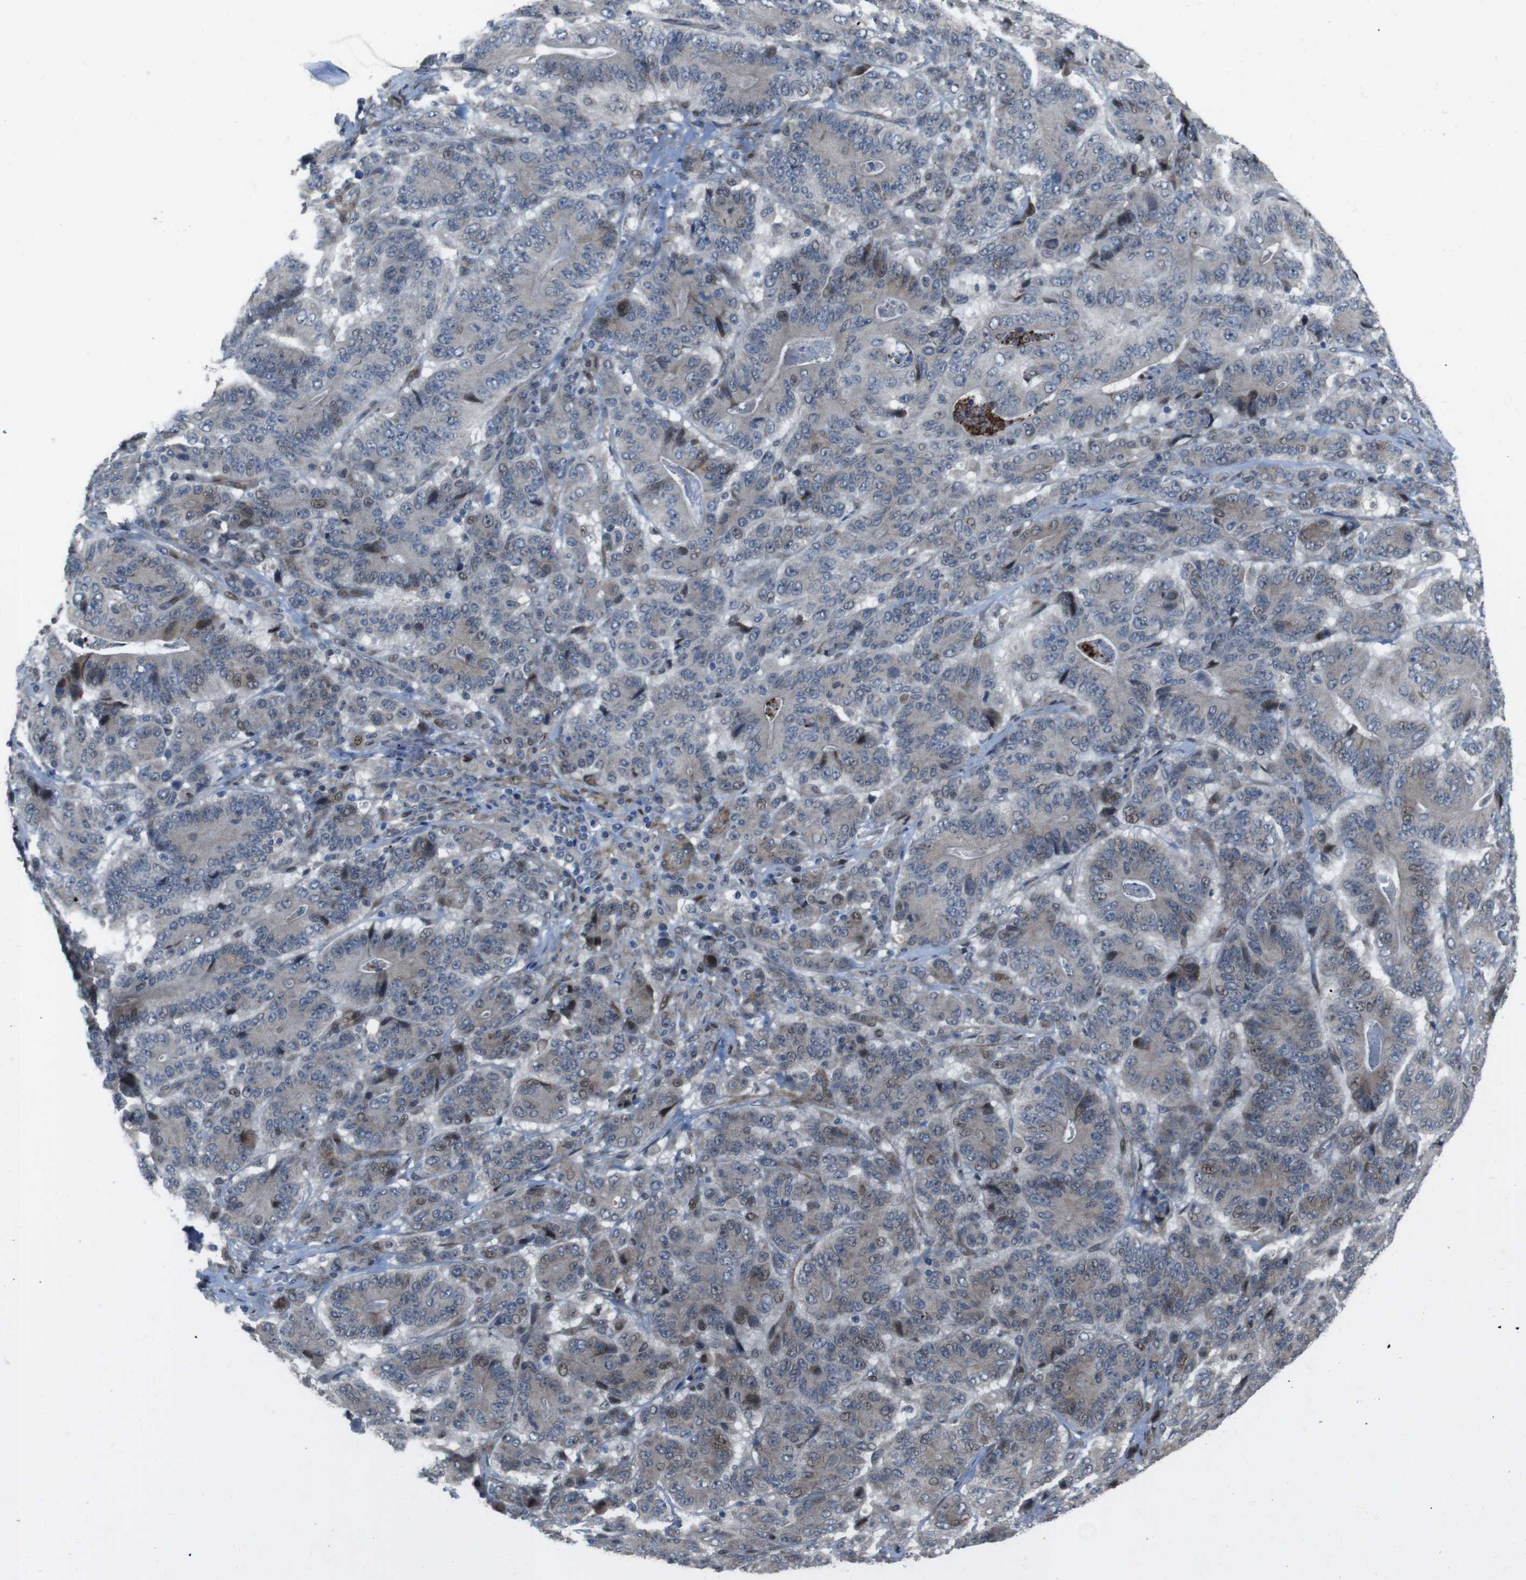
{"staining": {"intensity": "moderate", "quantity": "<25%", "location": "nuclear"}, "tissue": "stomach cancer", "cell_type": "Tumor cells", "image_type": "cancer", "snomed": [{"axis": "morphology", "description": "Adenocarcinoma, NOS"}, {"axis": "topography", "description": "Stomach"}], "caption": "IHC image of neoplastic tissue: stomach cancer (adenocarcinoma) stained using IHC shows low levels of moderate protein expression localized specifically in the nuclear of tumor cells, appearing as a nuclear brown color.", "gene": "PBRM1", "patient": {"sex": "female", "age": 73}}